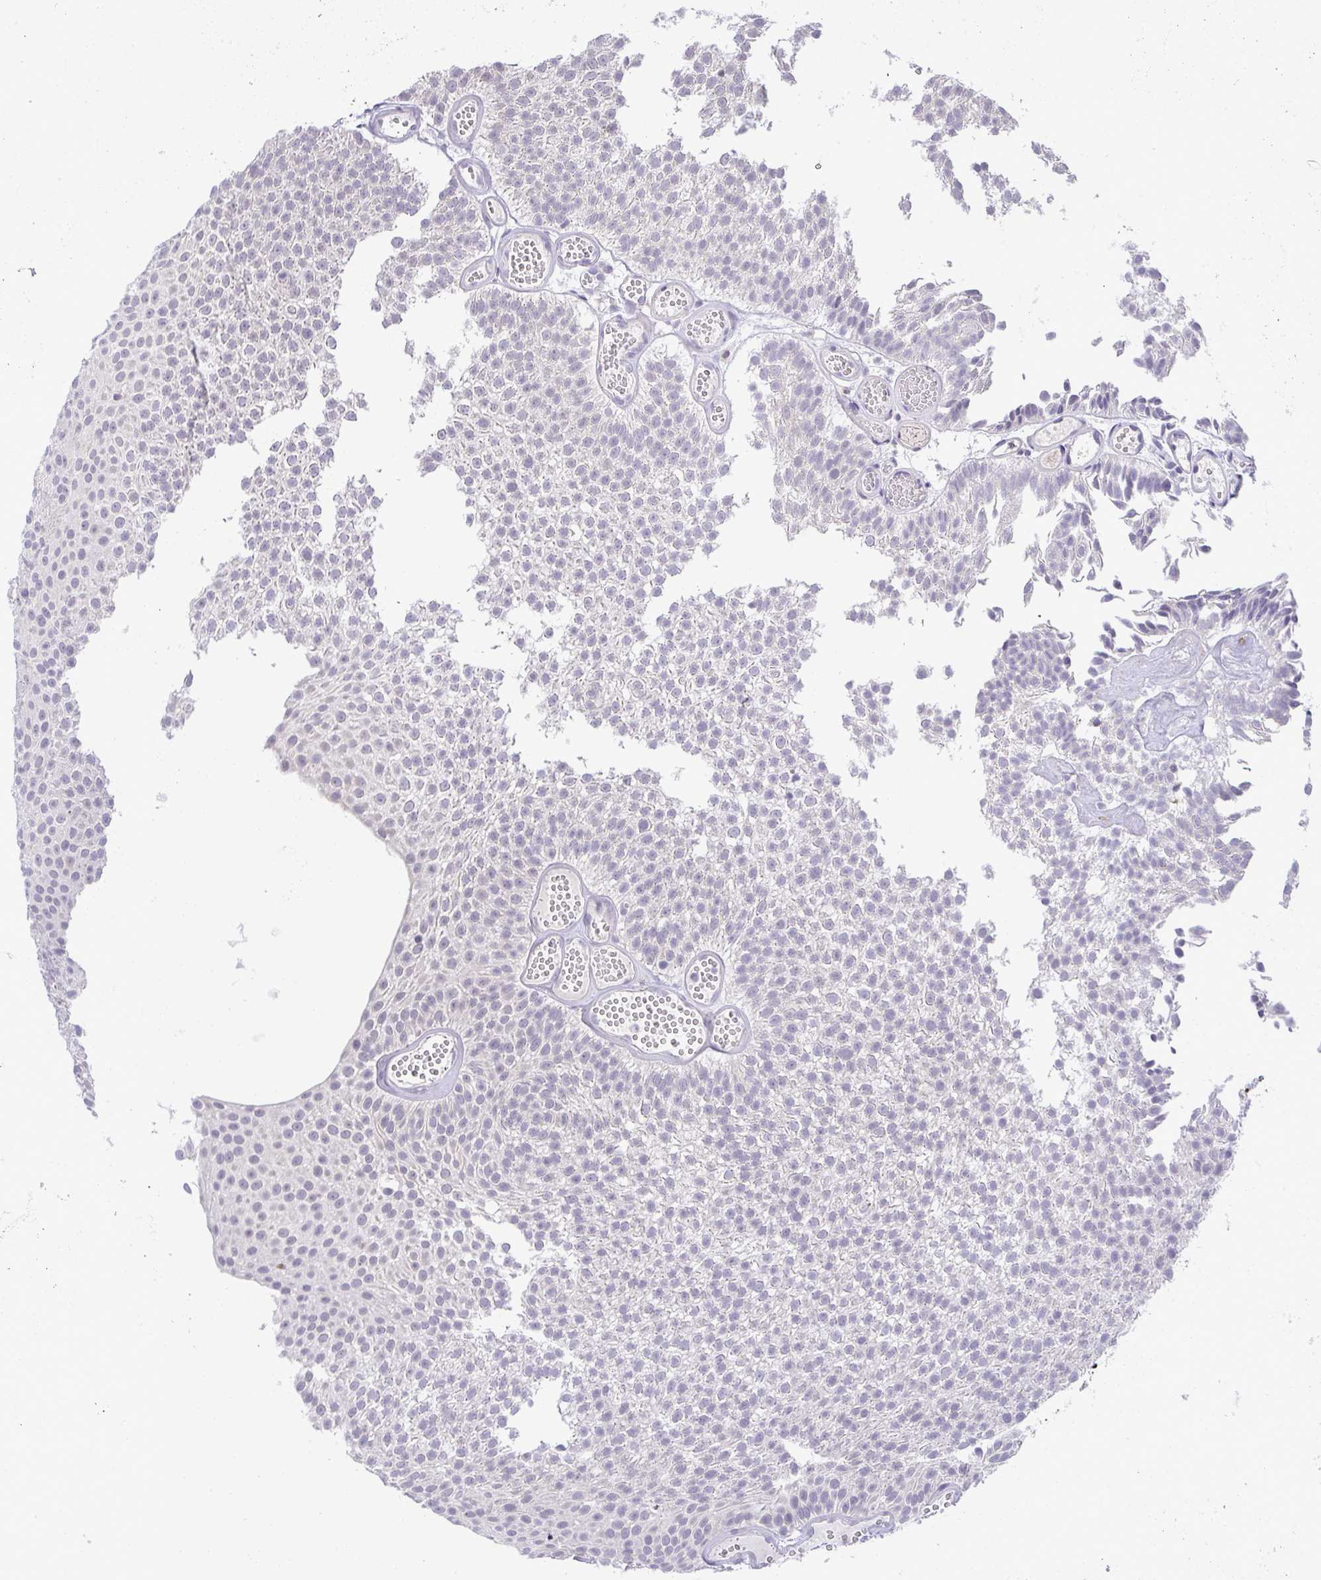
{"staining": {"intensity": "negative", "quantity": "none", "location": "none"}, "tissue": "urothelial cancer", "cell_type": "Tumor cells", "image_type": "cancer", "snomed": [{"axis": "morphology", "description": "Urothelial carcinoma, Low grade"}, {"axis": "topography", "description": "Urinary bladder"}], "caption": "This micrograph is of urothelial carcinoma (low-grade) stained with IHC to label a protein in brown with the nuclei are counter-stained blue. There is no positivity in tumor cells.", "gene": "CACNA1S", "patient": {"sex": "male", "age": 82}}